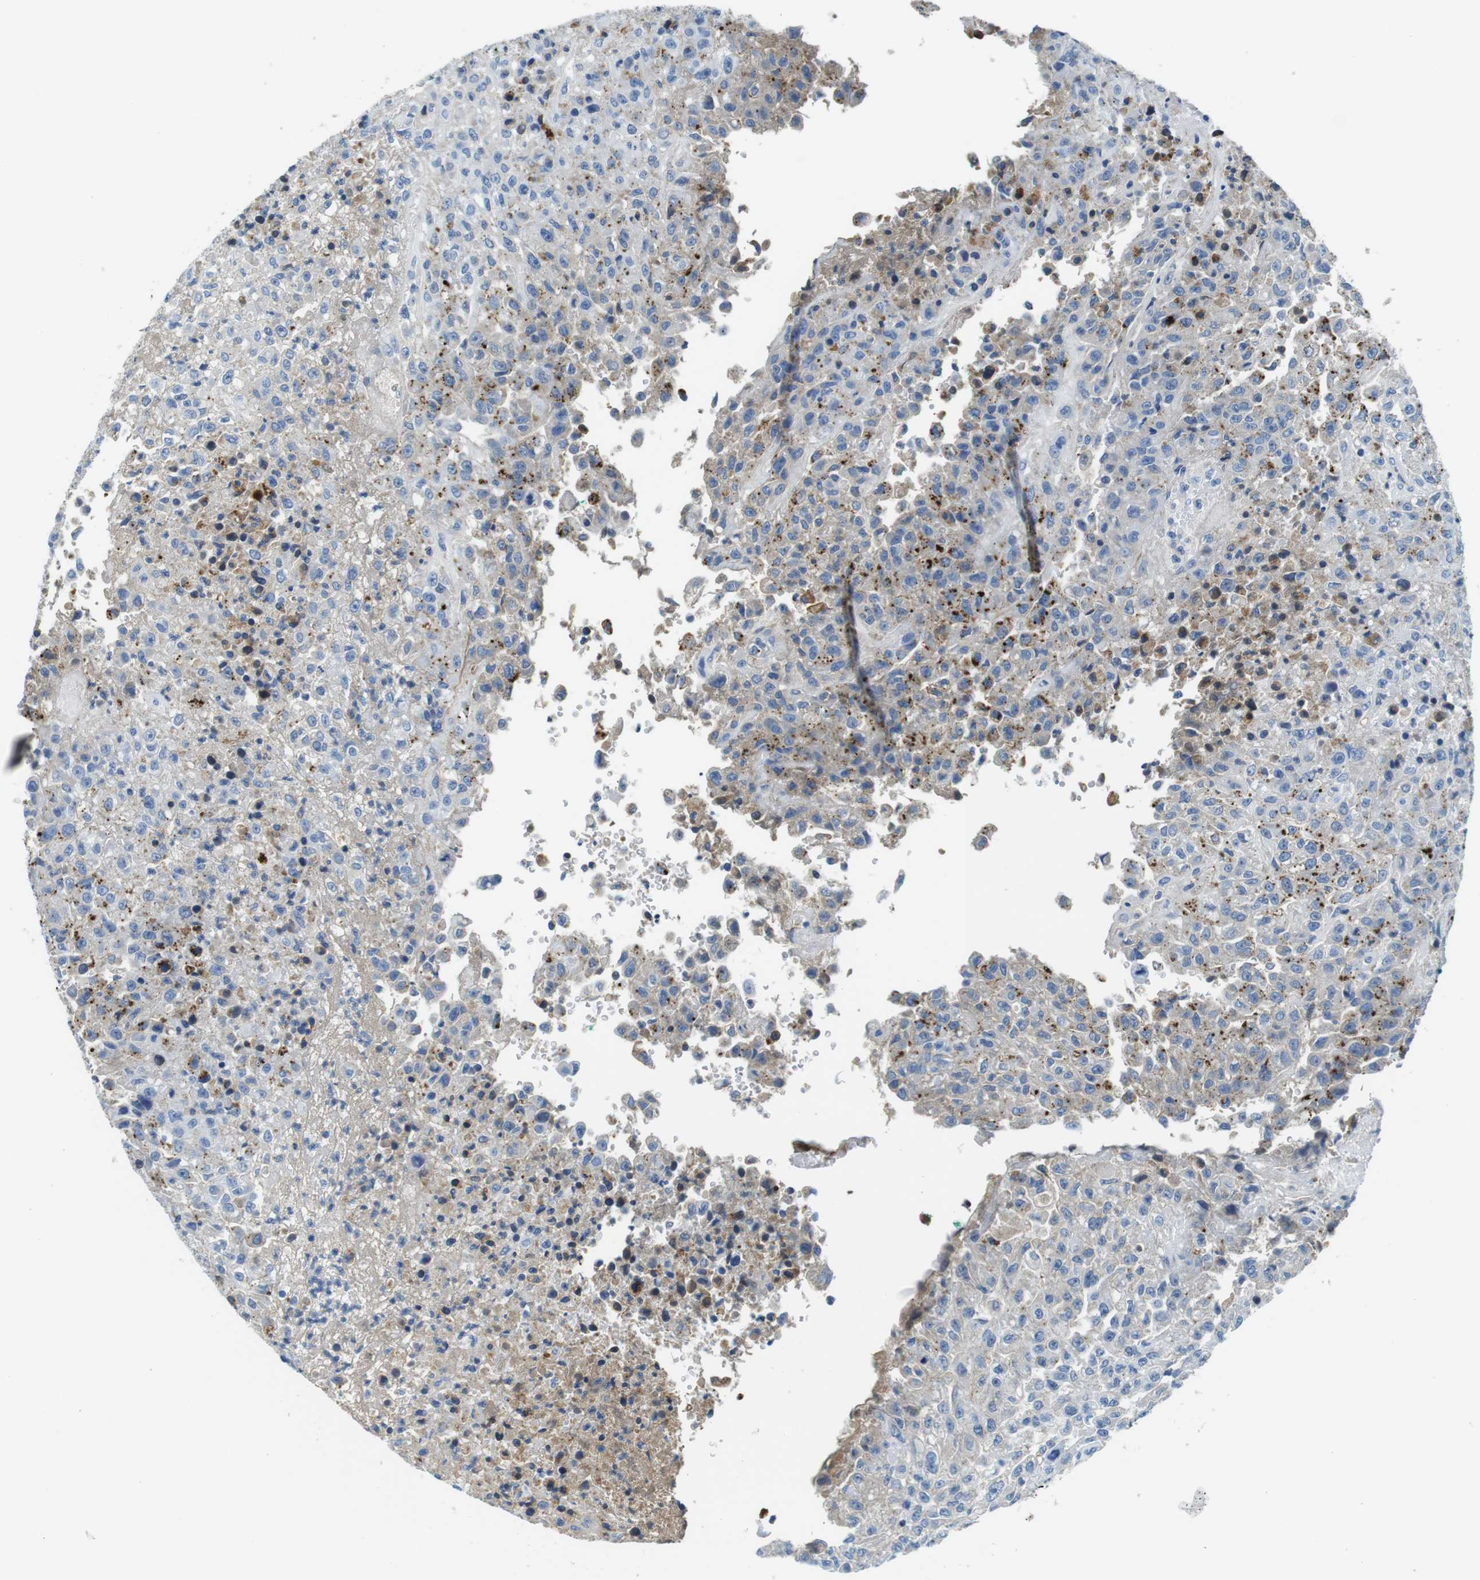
{"staining": {"intensity": "moderate", "quantity": "25%-75%", "location": "cytoplasmic/membranous"}, "tissue": "urothelial cancer", "cell_type": "Tumor cells", "image_type": "cancer", "snomed": [{"axis": "morphology", "description": "Urothelial carcinoma, High grade"}, {"axis": "topography", "description": "Urinary bladder"}], "caption": "Brown immunohistochemical staining in high-grade urothelial carcinoma displays moderate cytoplasmic/membranous expression in about 25%-75% of tumor cells.", "gene": "IGKC", "patient": {"sex": "male", "age": 46}}